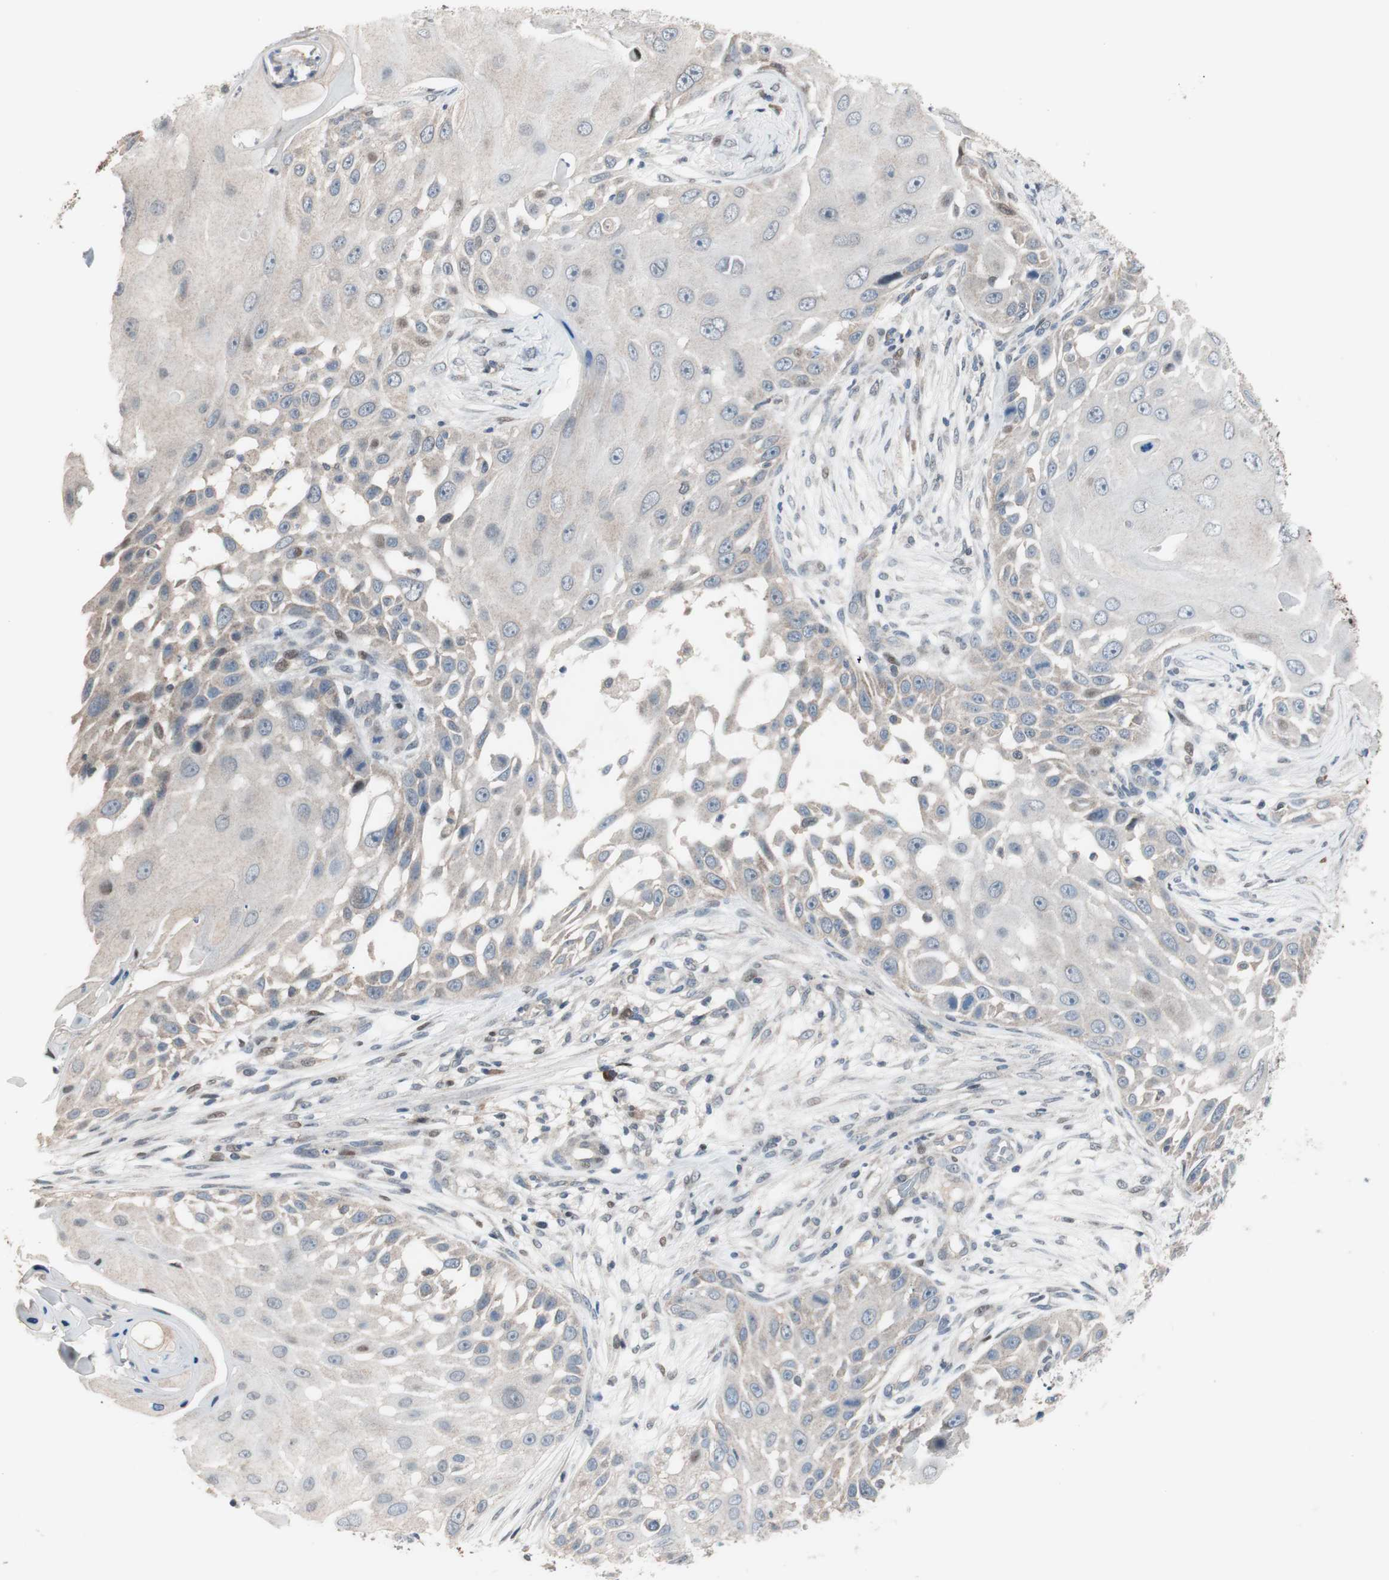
{"staining": {"intensity": "negative", "quantity": "none", "location": "none"}, "tissue": "skin cancer", "cell_type": "Tumor cells", "image_type": "cancer", "snomed": [{"axis": "morphology", "description": "Squamous cell carcinoma, NOS"}, {"axis": "topography", "description": "Skin"}], "caption": "An image of squamous cell carcinoma (skin) stained for a protein shows no brown staining in tumor cells.", "gene": "POLH", "patient": {"sex": "female", "age": 44}}